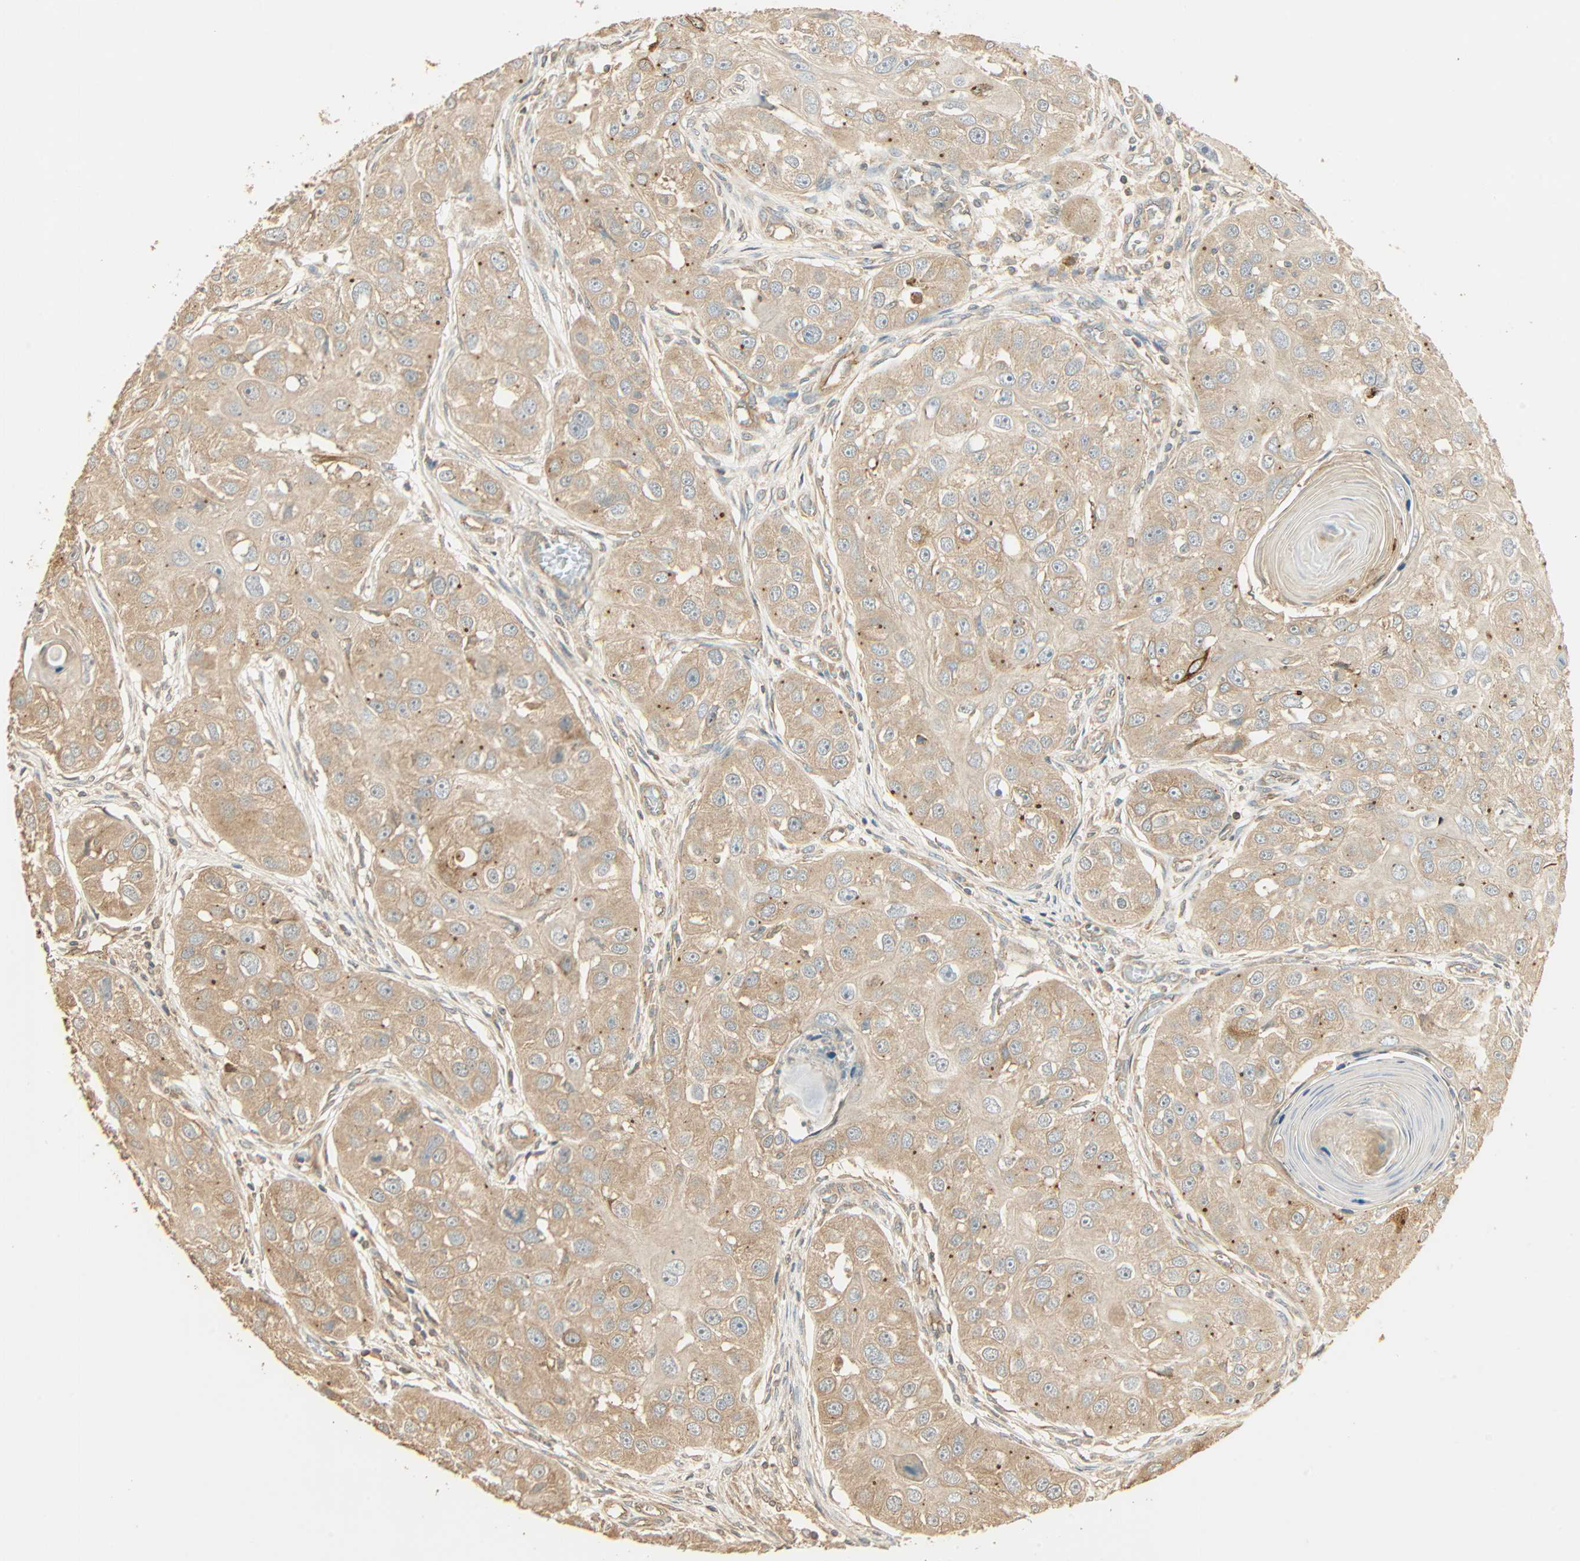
{"staining": {"intensity": "weak", "quantity": ">75%", "location": "cytoplasmic/membranous"}, "tissue": "head and neck cancer", "cell_type": "Tumor cells", "image_type": "cancer", "snomed": [{"axis": "morphology", "description": "Normal tissue, NOS"}, {"axis": "morphology", "description": "Squamous cell carcinoma, NOS"}, {"axis": "topography", "description": "Skeletal muscle"}, {"axis": "topography", "description": "Head-Neck"}], "caption": "Head and neck cancer stained with DAB (3,3'-diaminobenzidine) IHC reveals low levels of weak cytoplasmic/membranous staining in approximately >75% of tumor cells. (brown staining indicates protein expression, while blue staining denotes nuclei).", "gene": "GALK1", "patient": {"sex": "male", "age": 51}}